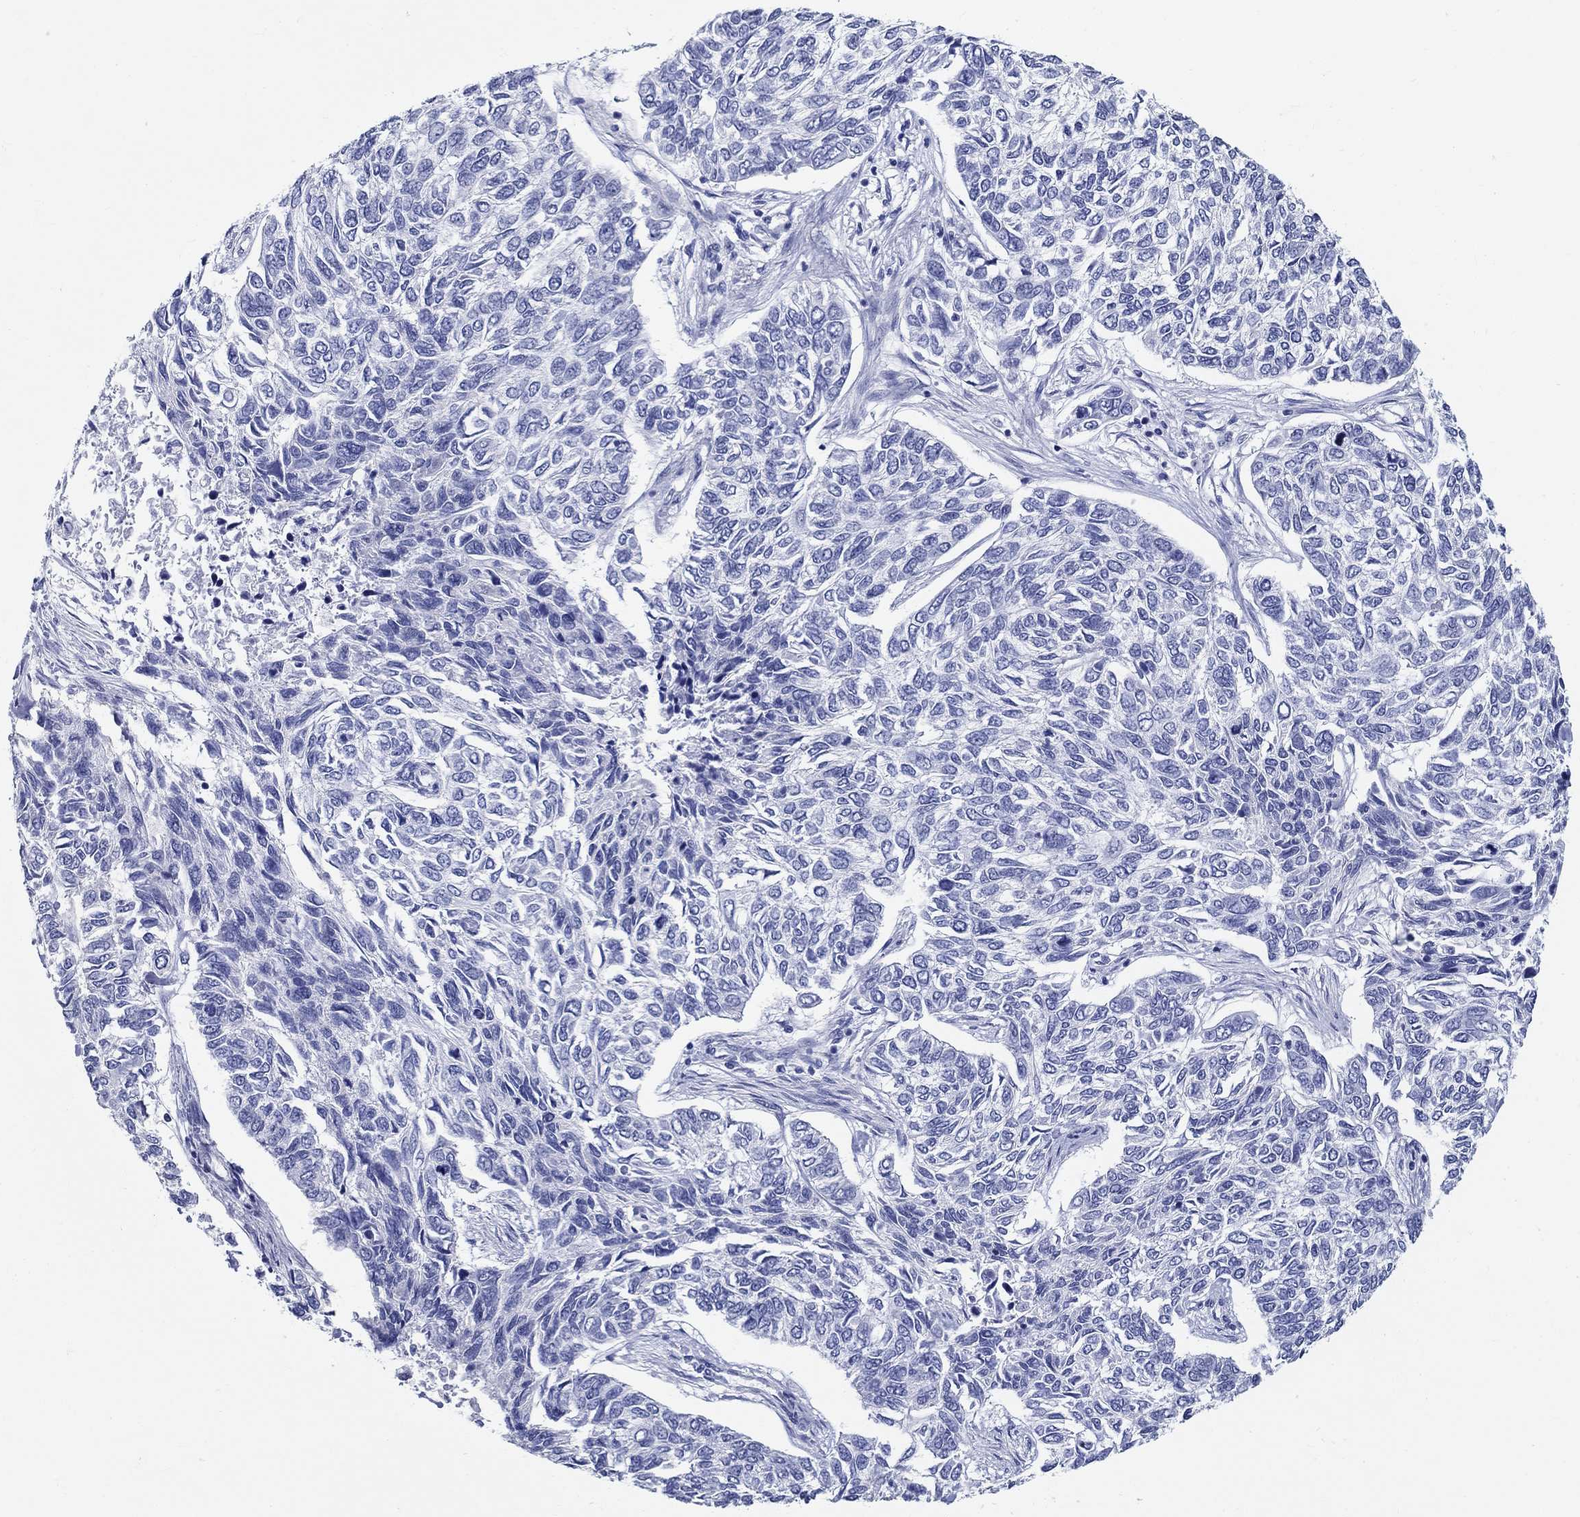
{"staining": {"intensity": "negative", "quantity": "none", "location": "none"}, "tissue": "skin cancer", "cell_type": "Tumor cells", "image_type": "cancer", "snomed": [{"axis": "morphology", "description": "Basal cell carcinoma"}, {"axis": "topography", "description": "Skin"}], "caption": "Tumor cells show no significant protein positivity in skin cancer.", "gene": "CRYGS", "patient": {"sex": "female", "age": 65}}